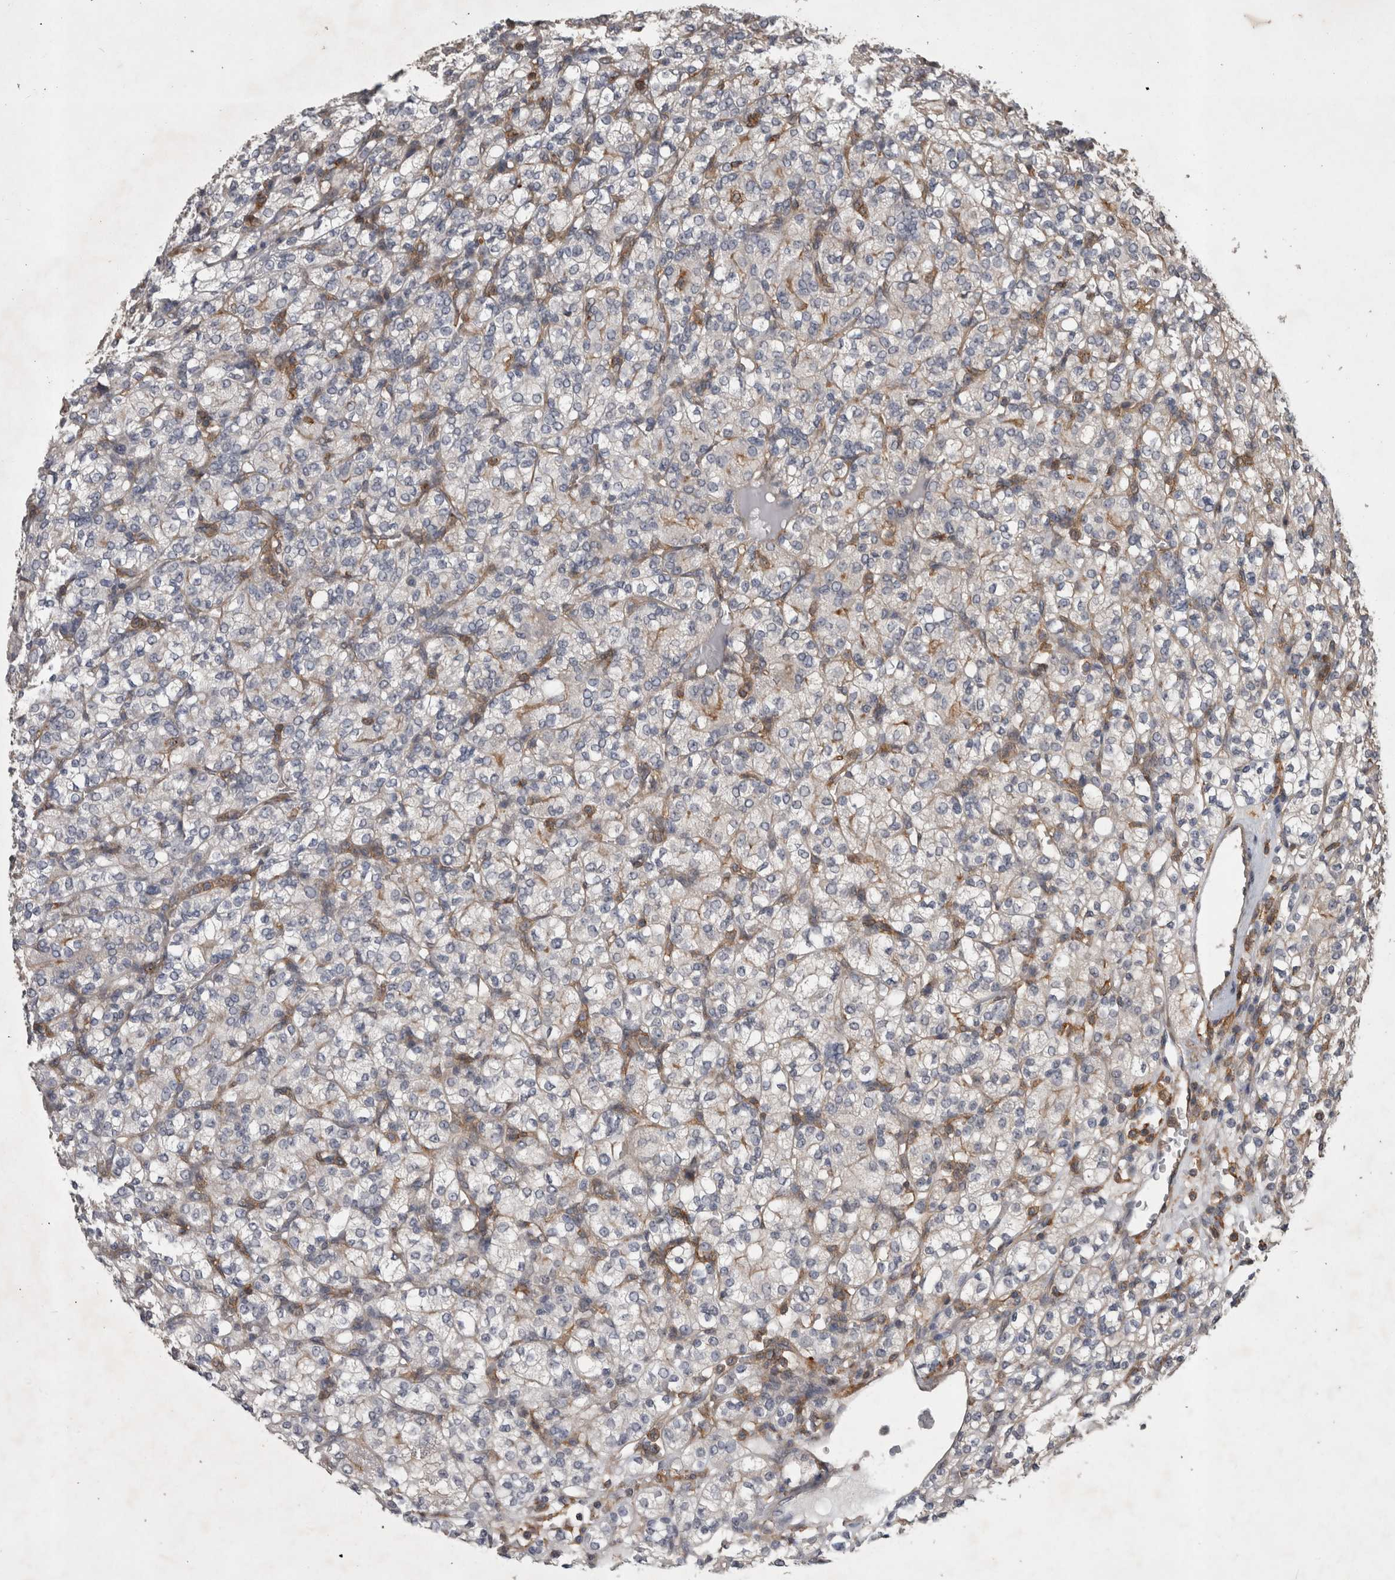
{"staining": {"intensity": "negative", "quantity": "none", "location": "none"}, "tissue": "renal cancer", "cell_type": "Tumor cells", "image_type": "cancer", "snomed": [{"axis": "morphology", "description": "Adenocarcinoma, NOS"}, {"axis": "topography", "description": "Kidney"}], "caption": "DAB (3,3'-diaminobenzidine) immunohistochemical staining of renal cancer (adenocarcinoma) exhibits no significant positivity in tumor cells.", "gene": "SPATA48", "patient": {"sex": "male", "age": 77}}